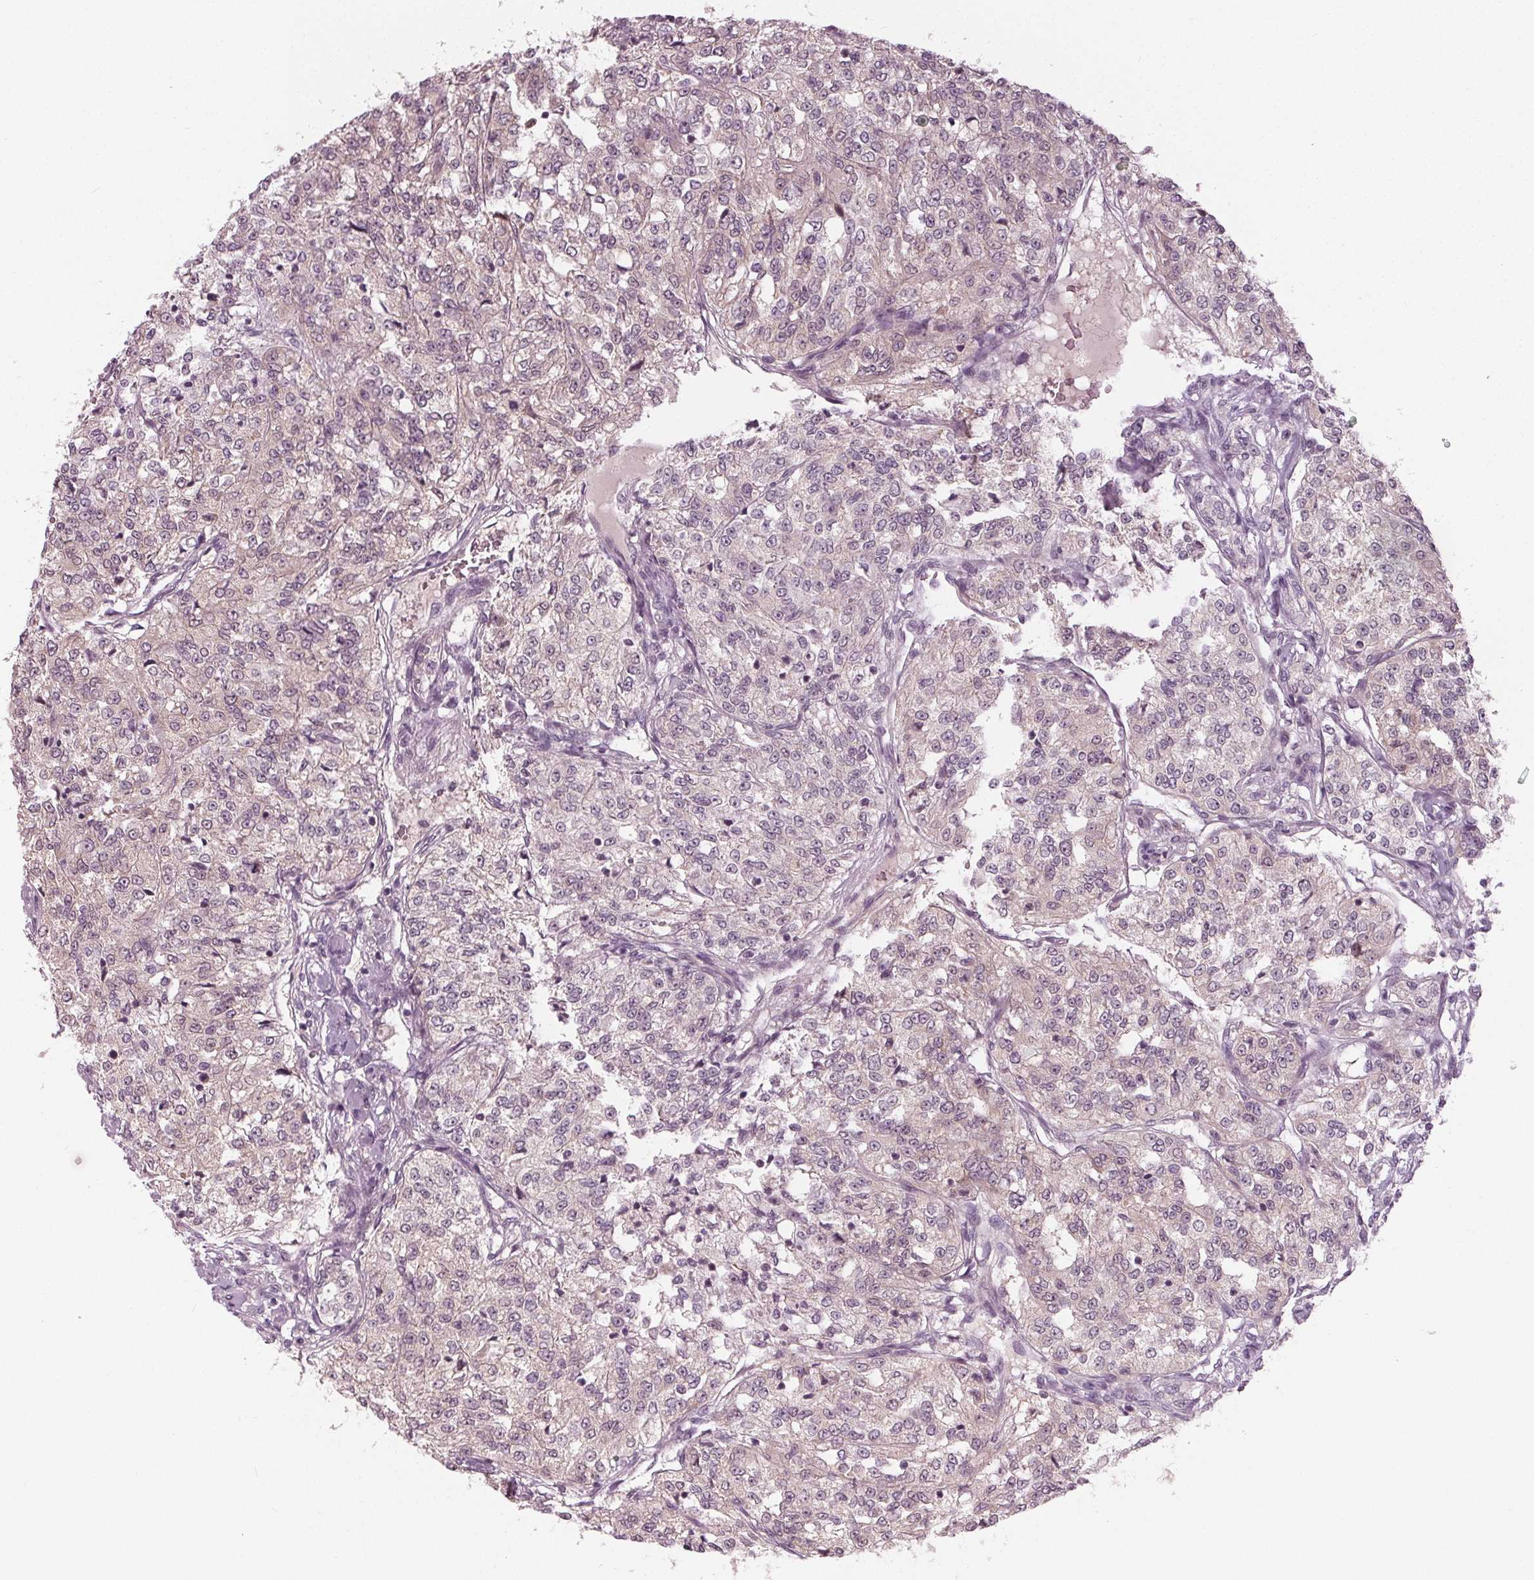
{"staining": {"intensity": "negative", "quantity": "none", "location": "none"}, "tissue": "renal cancer", "cell_type": "Tumor cells", "image_type": "cancer", "snomed": [{"axis": "morphology", "description": "Adenocarcinoma, NOS"}, {"axis": "topography", "description": "Kidney"}], "caption": "Micrograph shows no protein staining in tumor cells of renal adenocarcinoma tissue.", "gene": "ZNF605", "patient": {"sex": "female", "age": 63}}